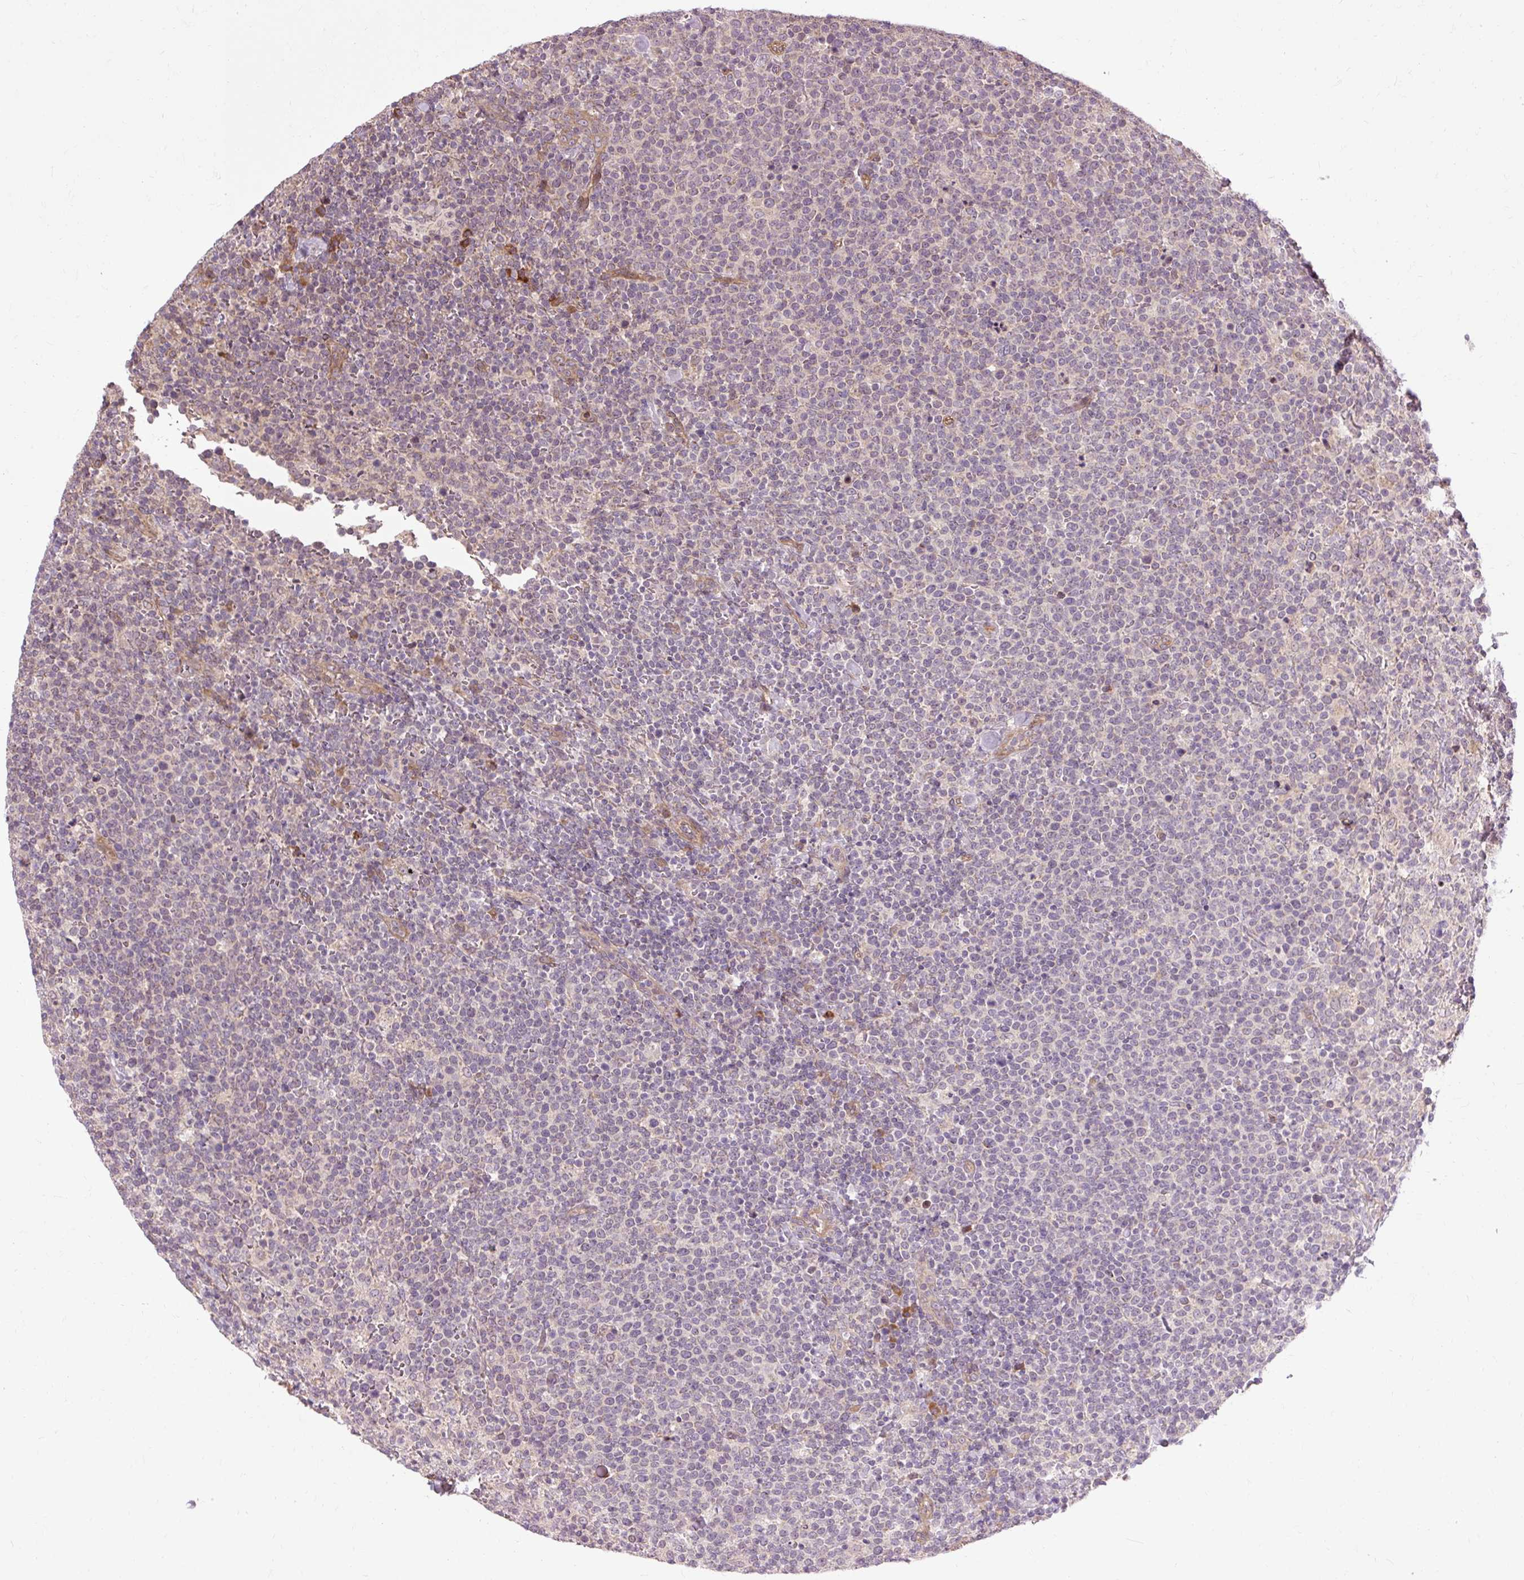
{"staining": {"intensity": "weak", "quantity": "<25%", "location": "cytoplasmic/membranous"}, "tissue": "lymphoma", "cell_type": "Tumor cells", "image_type": "cancer", "snomed": [{"axis": "morphology", "description": "Malignant lymphoma, non-Hodgkin's type, High grade"}, {"axis": "topography", "description": "Lymph node"}], "caption": "This histopathology image is of high-grade malignant lymphoma, non-Hodgkin's type stained with IHC to label a protein in brown with the nuclei are counter-stained blue. There is no staining in tumor cells.", "gene": "FLRT1", "patient": {"sex": "male", "age": 61}}